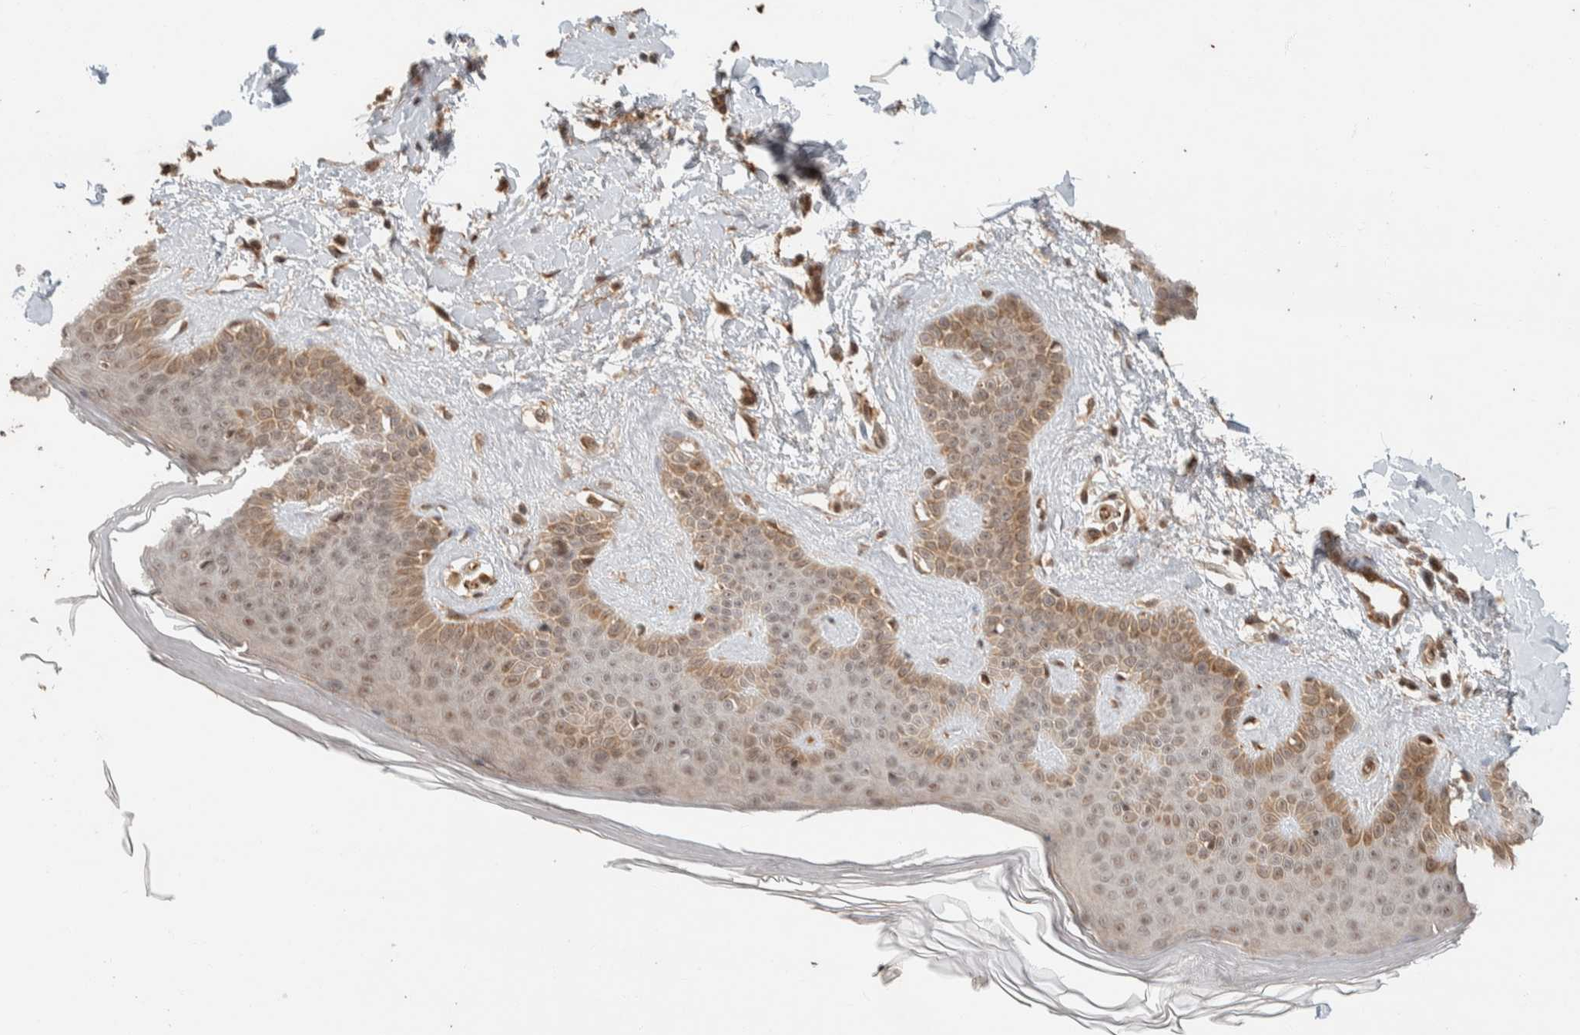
{"staining": {"intensity": "moderate", "quantity": ">75%", "location": "cytoplasmic/membranous,nuclear"}, "tissue": "skin", "cell_type": "Fibroblasts", "image_type": "normal", "snomed": [{"axis": "morphology", "description": "Normal tissue, NOS"}, {"axis": "morphology", "description": "Malignant melanoma, Metastatic site"}, {"axis": "topography", "description": "Skin"}], "caption": "About >75% of fibroblasts in unremarkable human skin demonstrate moderate cytoplasmic/membranous,nuclear protein staining as visualized by brown immunohistochemical staining.", "gene": "ZBTB2", "patient": {"sex": "male", "age": 41}}